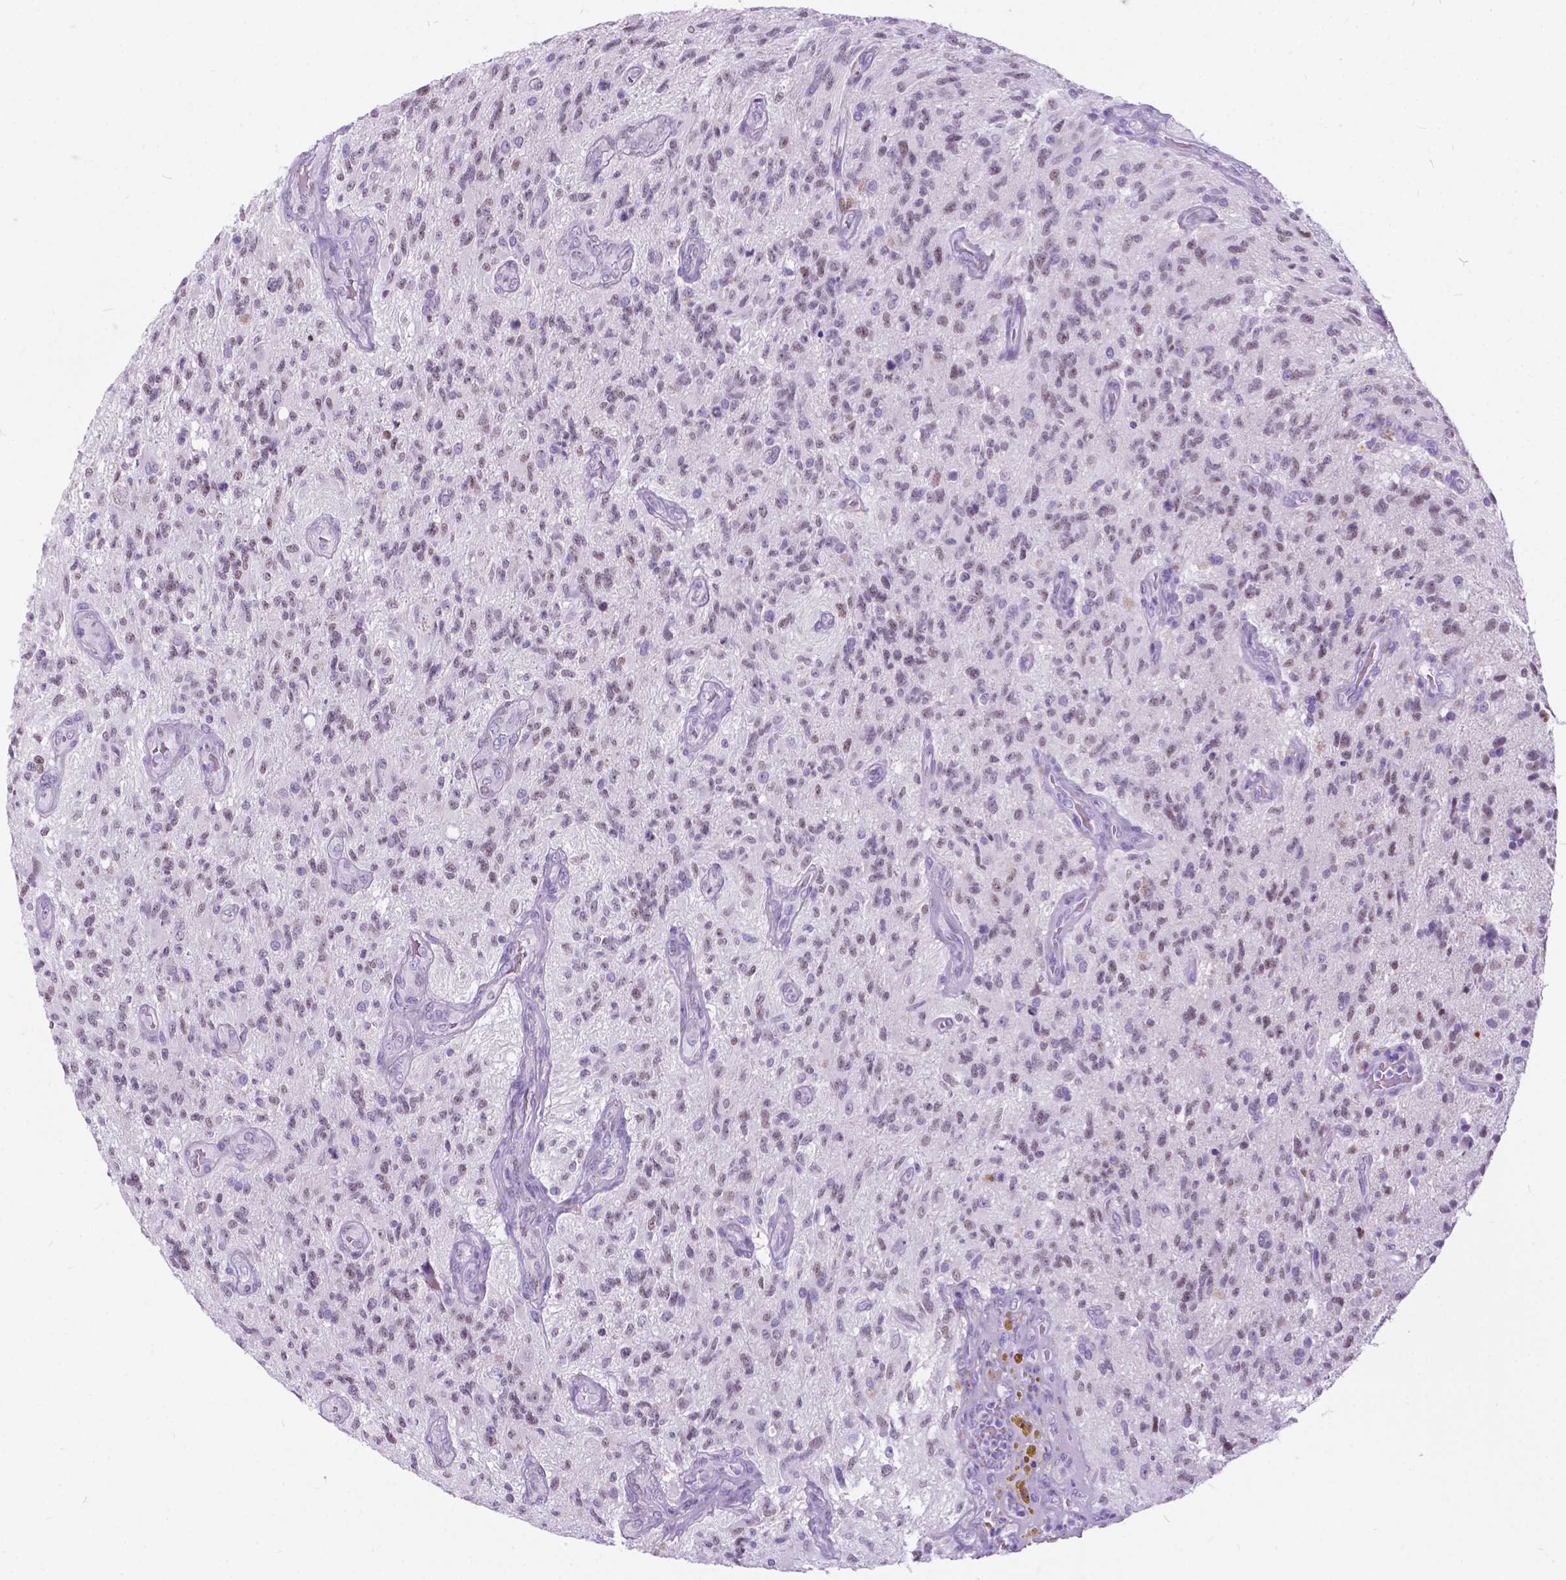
{"staining": {"intensity": "weak", "quantity": "<25%", "location": "nuclear"}, "tissue": "glioma", "cell_type": "Tumor cells", "image_type": "cancer", "snomed": [{"axis": "morphology", "description": "Glioma, malignant, High grade"}, {"axis": "topography", "description": "Brain"}], "caption": "DAB immunohistochemical staining of malignant glioma (high-grade) exhibits no significant expression in tumor cells. (DAB (3,3'-diaminobenzidine) IHC with hematoxylin counter stain).", "gene": "BSND", "patient": {"sex": "male", "age": 56}}